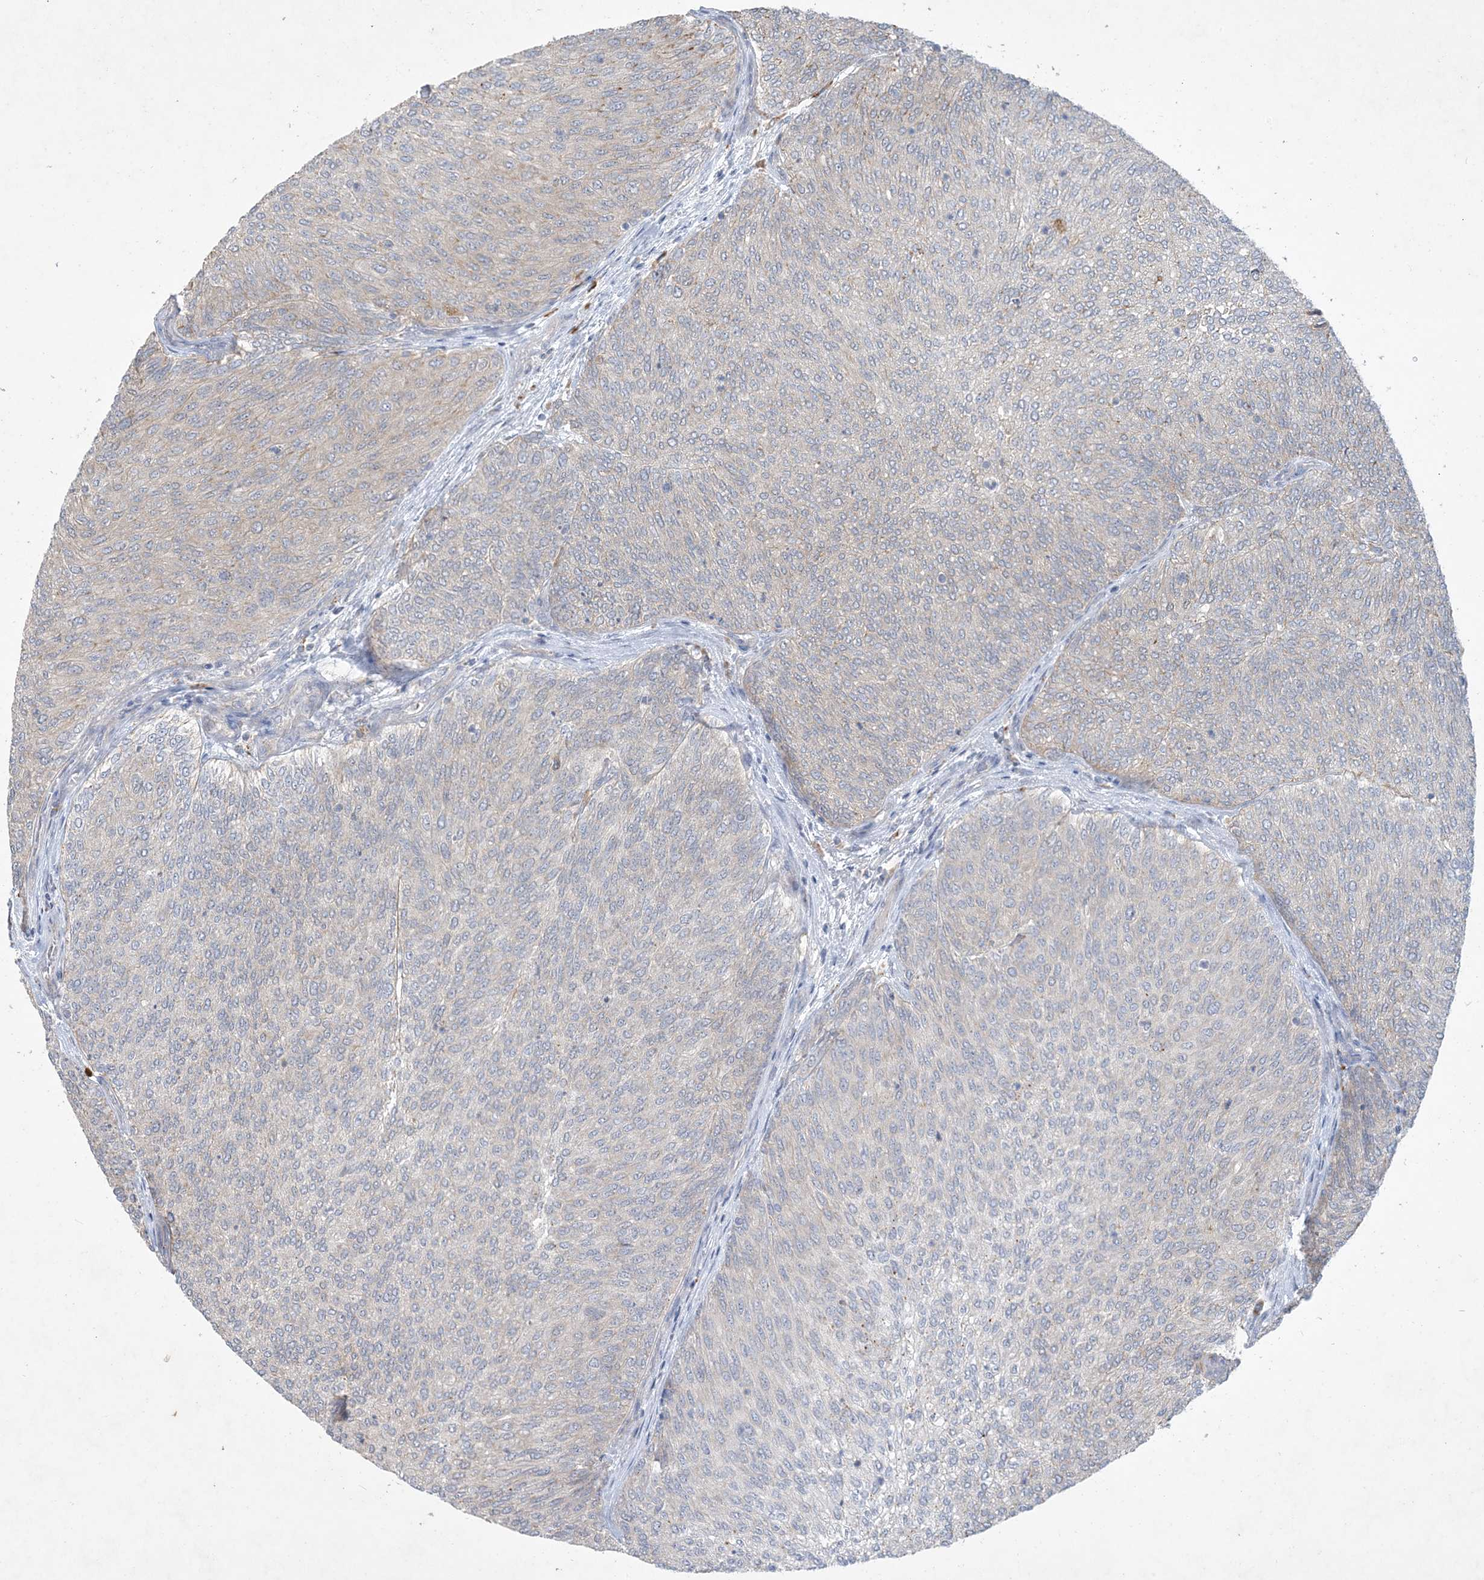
{"staining": {"intensity": "weak", "quantity": "<25%", "location": "cytoplasmic/membranous"}, "tissue": "urothelial cancer", "cell_type": "Tumor cells", "image_type": "cancer", "snomed": [{"axis": "morphology", "description": "Urothelial carcinoma, Low grade"}, {"axis": "topography", "description": "Urinary bladder"}], "caption": "This histopathology image is of urothelial carcinoma (low-grade) stained with immunohistochemistry (IHC) to label a protein in brown with the nuclei are counter-stained blue. There is no expression in tumor cells.", "gene": "MRPS18A", "patient": {"sex": "female", "age": 79}}